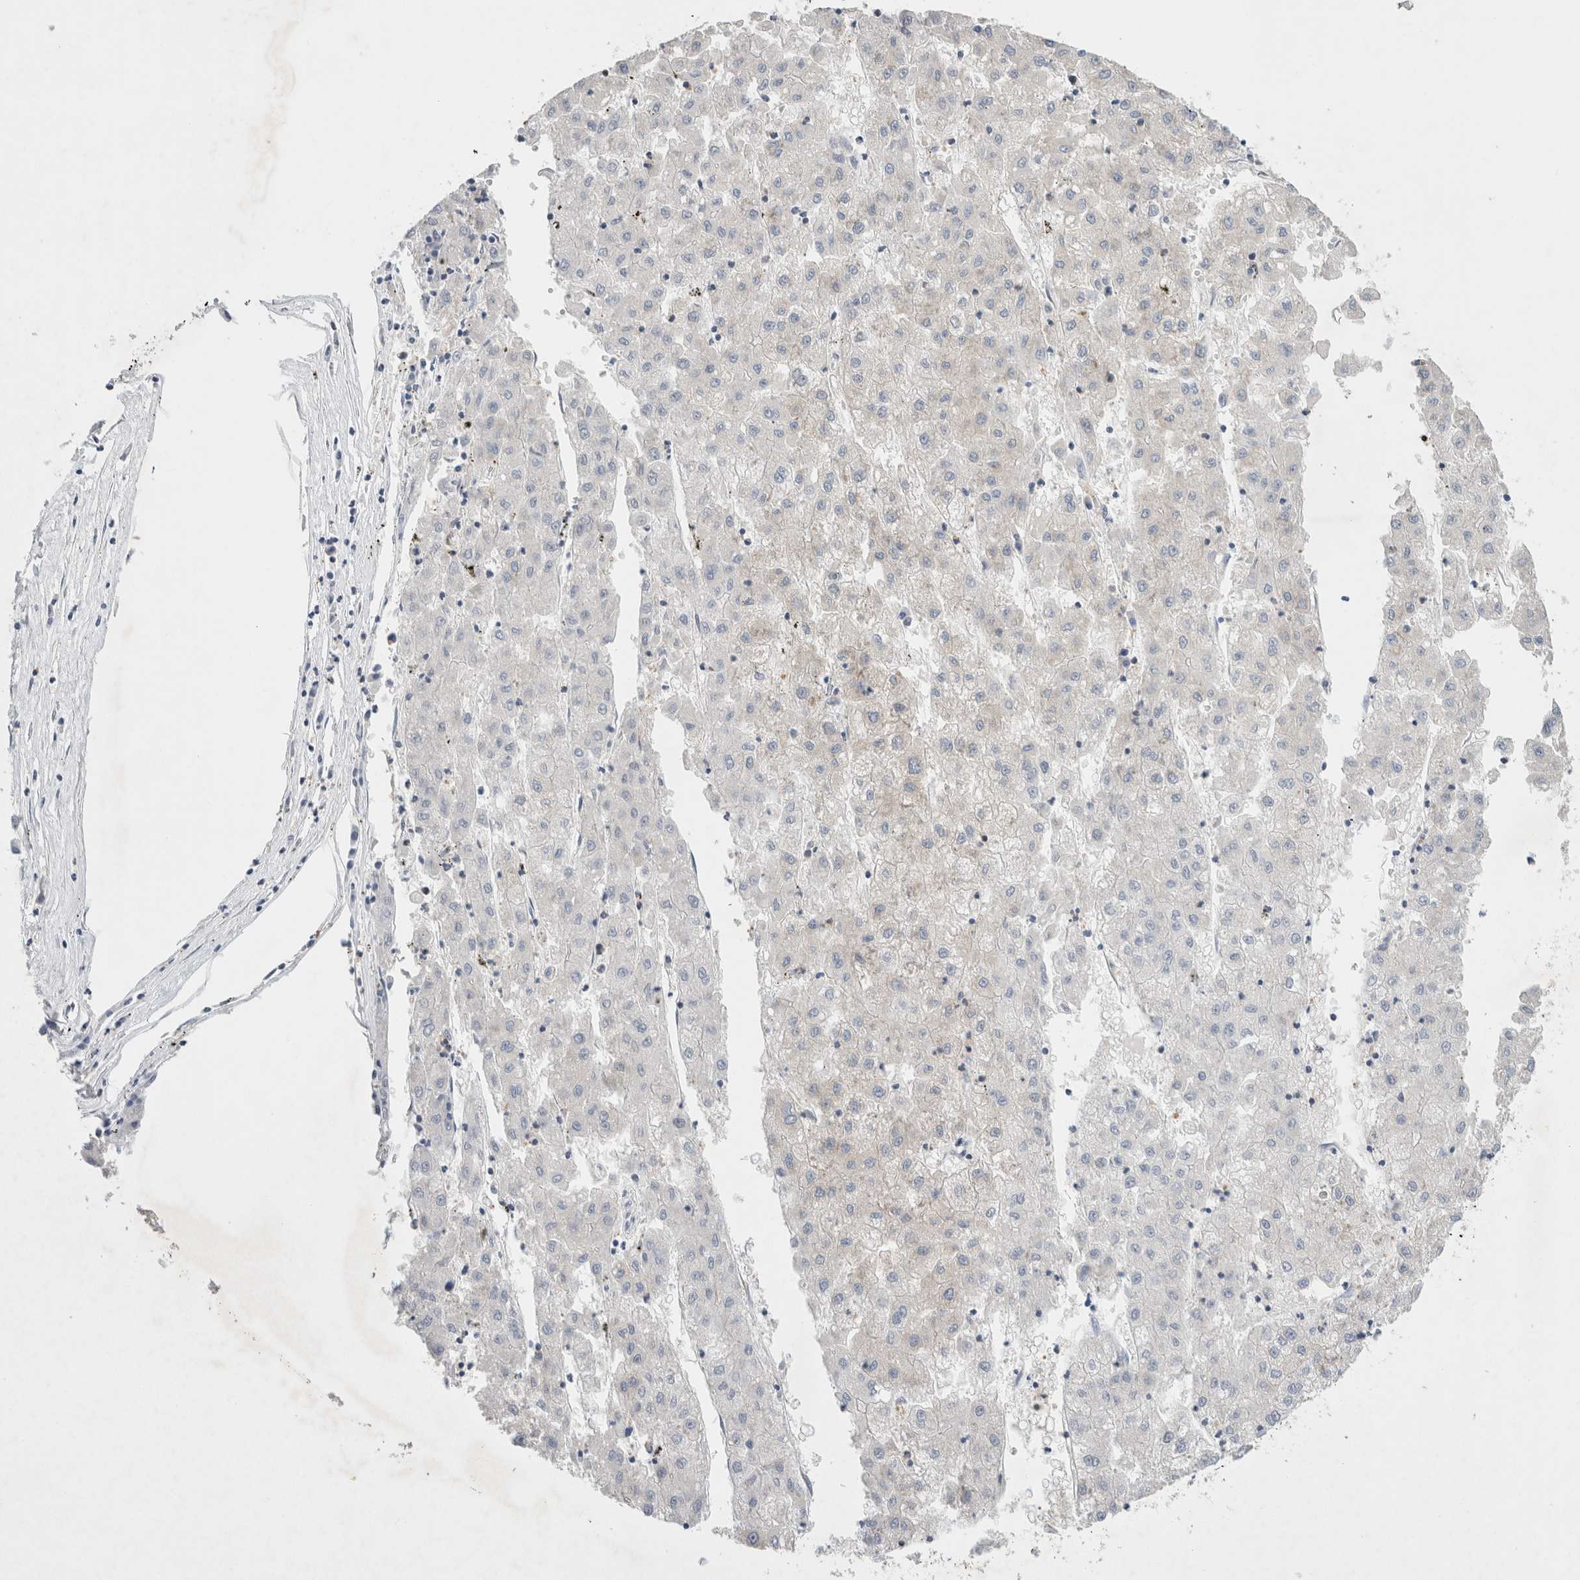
{"staining": {"intensity": "negative", "quantity": "none", "location": "none"}, "tissue": "liver cancer", "cell_type": "Tumor cells", "image_type": "cancer", "snomed": [{"axis": "morphology", "description": "Carcinoma, Hepatocellular, NOS"}, {"axis": "topography", "description": "Liver"}], "caption": "High power microscopy histopathology image of an IHC micrograph of liver hepatocellular carcinoma, revealing no significant expression in tumor cells.", "gene": "ZNF23", "patient": {"sex": "male", "age": 72}}